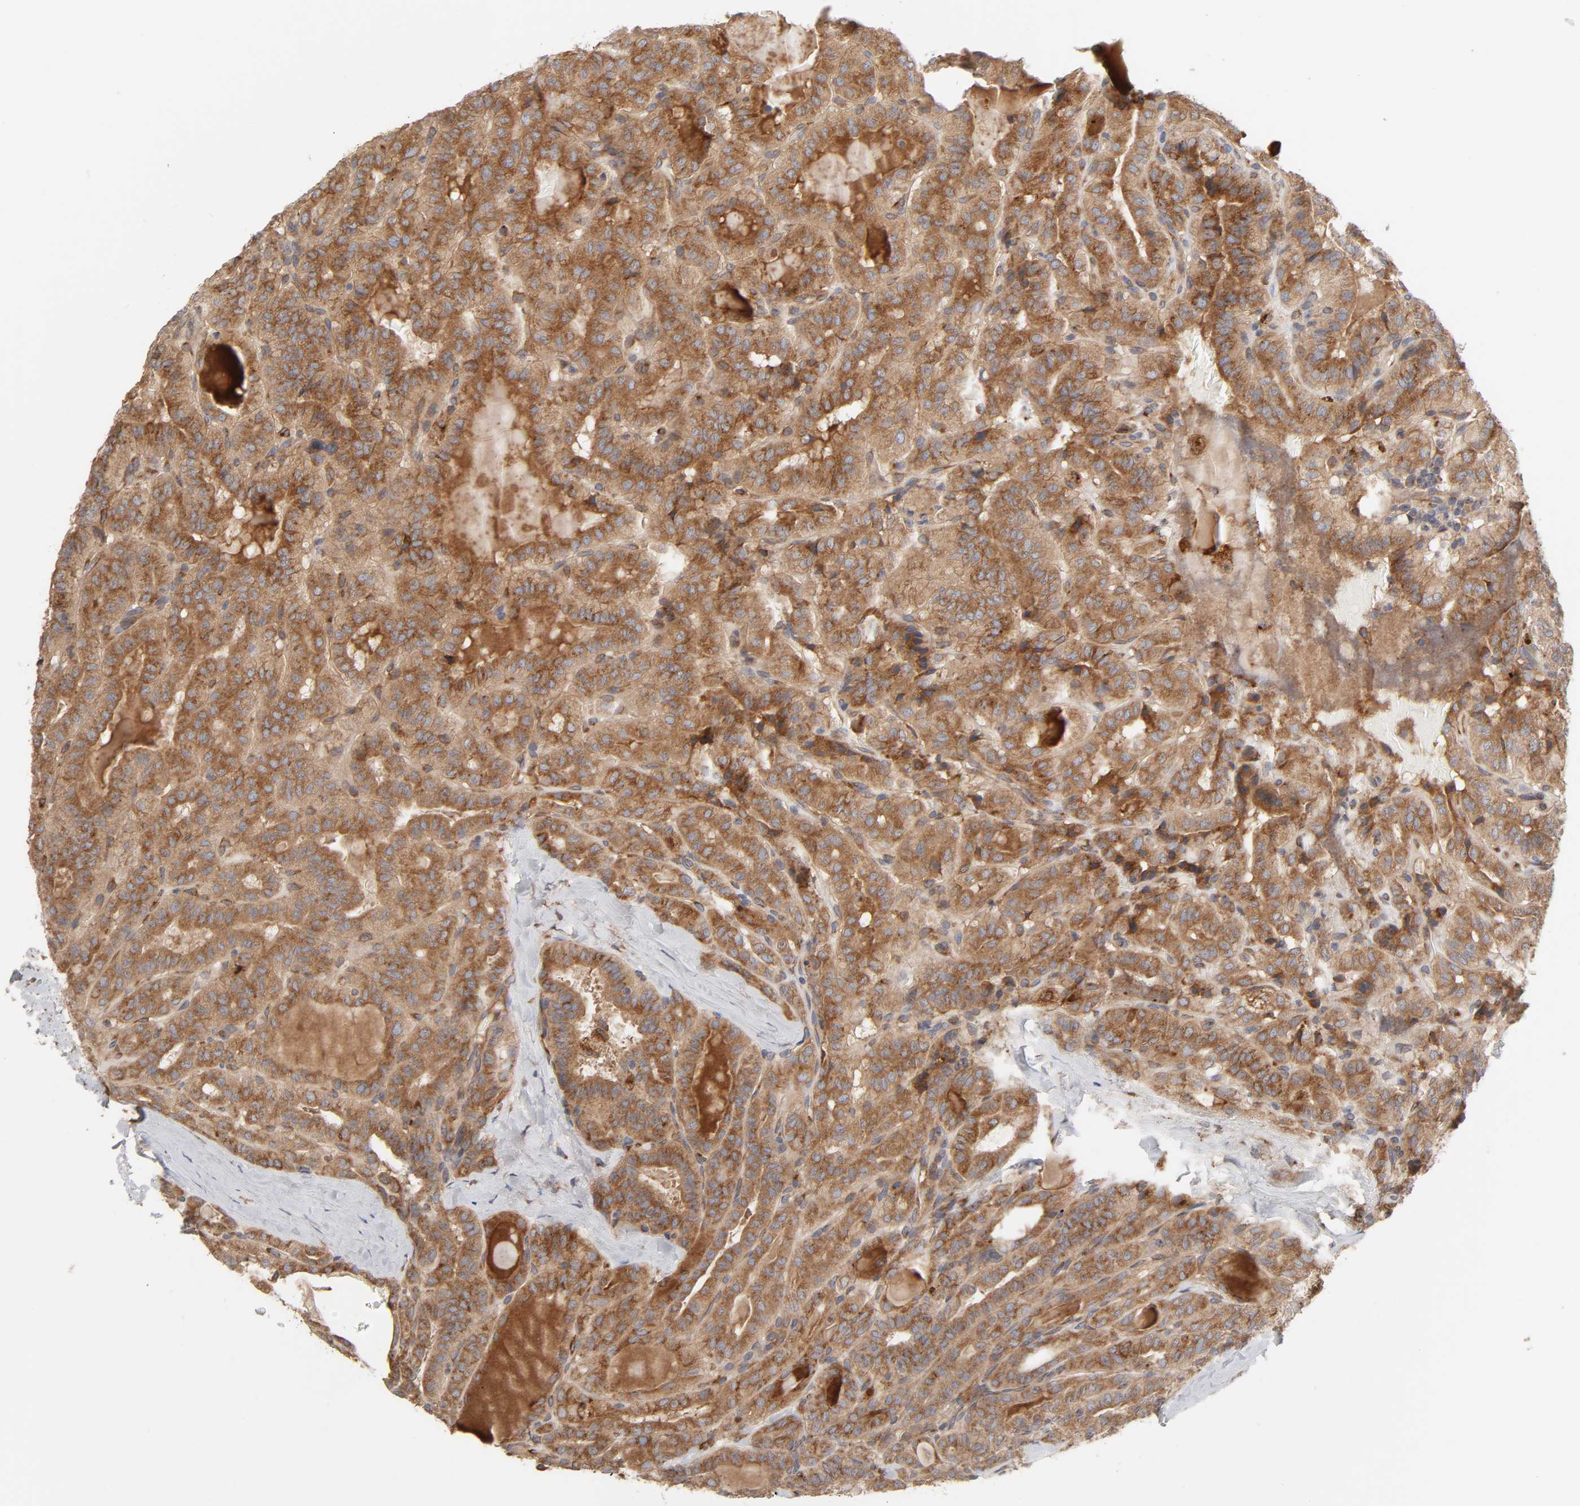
{"staining": {"intensity": "moderate", "quantity": ">75%", "location": "cytoplasmic/membranous"}, "tissue": "thyroid cancer", "cell_type": "Tumor cells", "image_type": "cancer", "snomed": [{"axis": "morphology", "description": "Papillary adenocarcinoma, NOS"}, {"axis": "topography", "description": "Thyroid gland"}], "caption": "DAB (3,3'-diaminobenzidine) immunohistochemical staining of thyroid papillary adenocarcinoma displays moderate cytoplasmic/membranous protein expression in about >75% of tumor cells.", "gene": "GNPTG", "patient": {"sex": "male", "age": 77}}